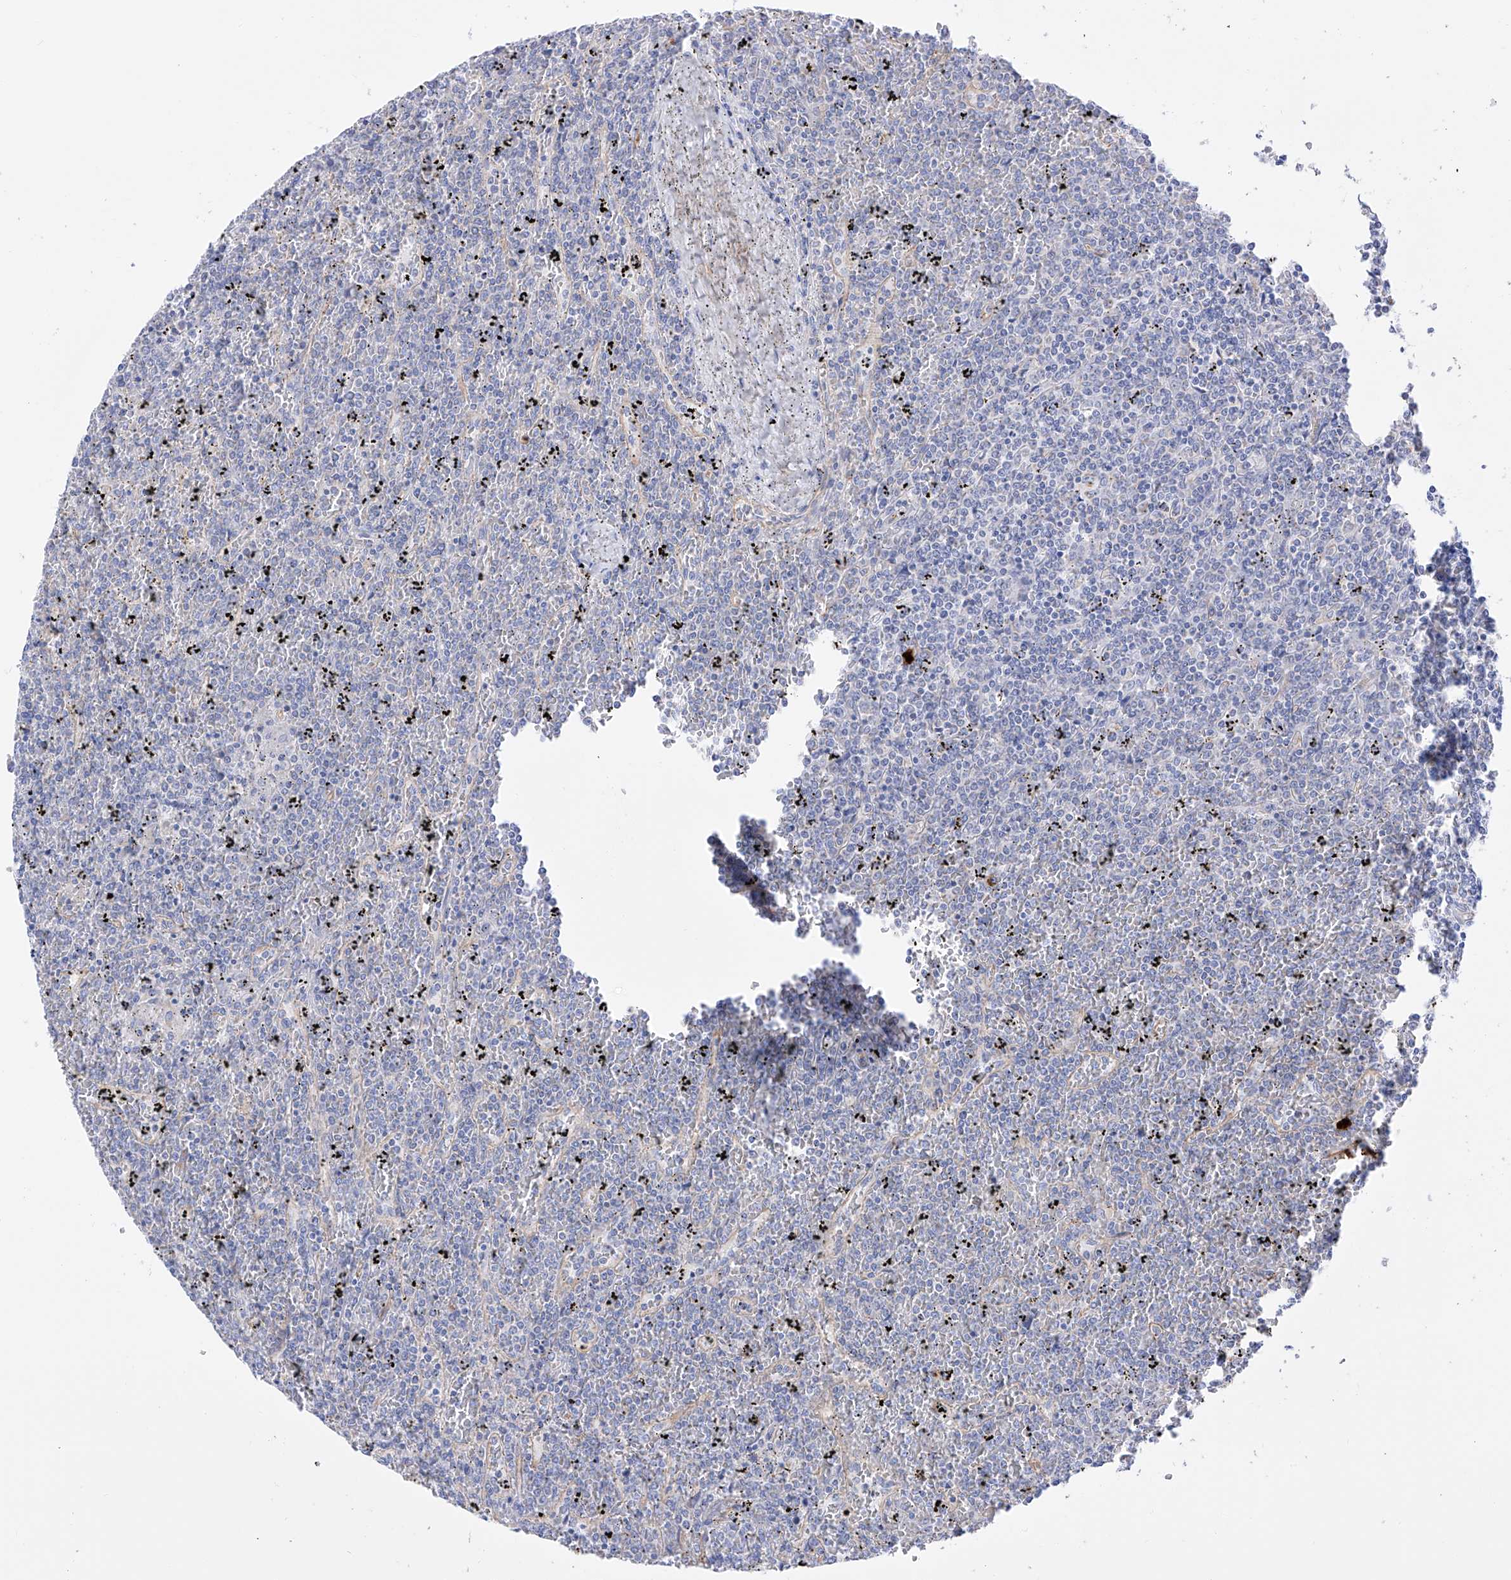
{"staining": {"intensity": "negative", "quantity": "none", "location": "none"}, "tissue": "lymphoma", "cell_type": "Tumor cells", "image_type": "cancer", "snomed": [{"axis": "morphology", "description": "Malignant lymphoma, non-Hodgkin's type, Low grade"}, {"axis": "topography", "description": "Spleen"}], "caption": "The micrograph reveals no staining of tumor cells in malignant lymphoma, non-Hodgkin's type (low-grade).", "gene": "FLG", "patient": {"sex": "female", "age": 19}}